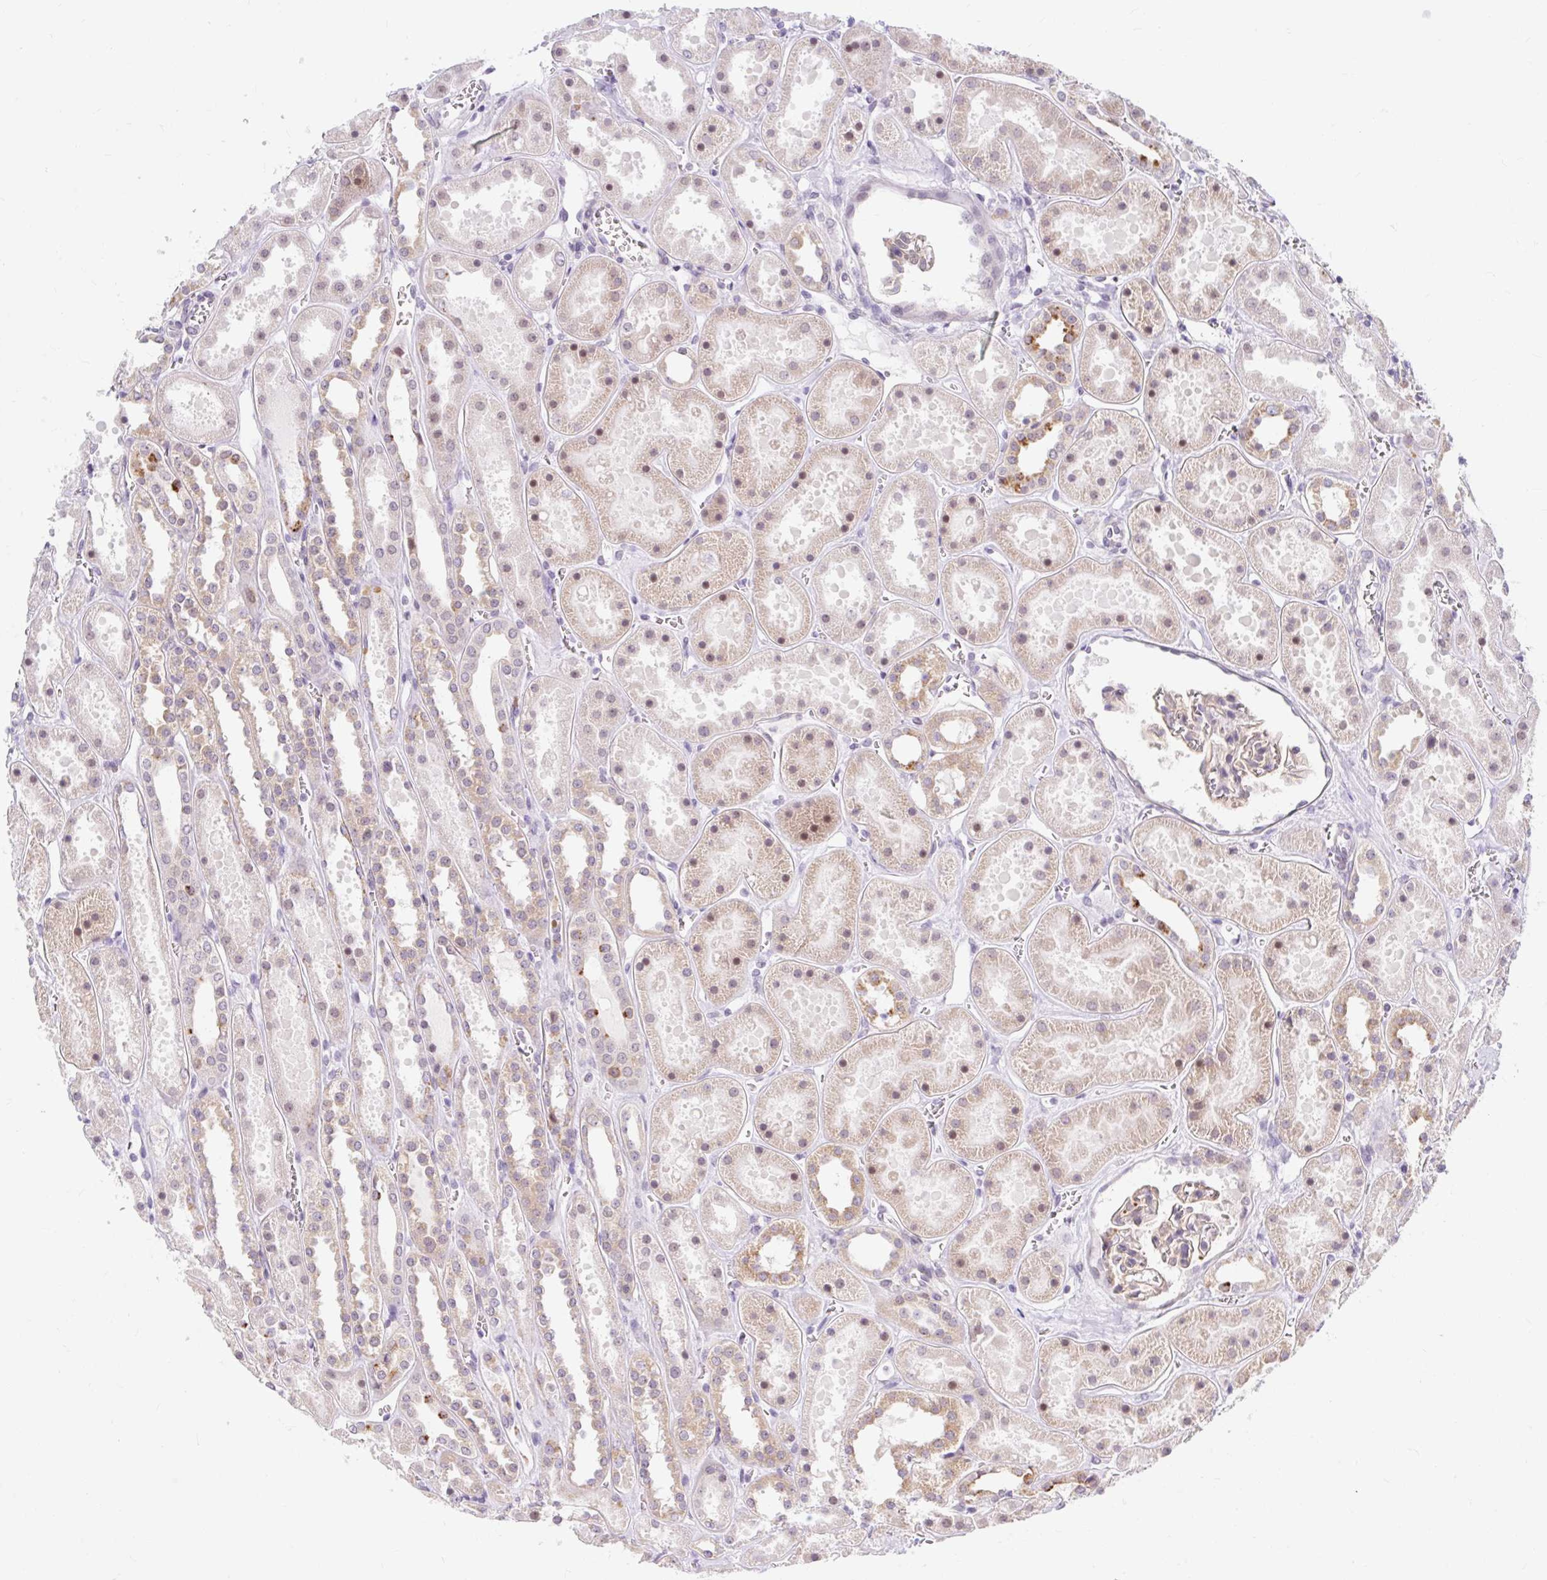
{"staining": {"intensity": "moderate", "quantity": "<25%", "location": "cytoplasmic/membranous"}, "tissue": "kidney", "cell_type": "Cells in glomeruli", "image_type": "normal", "snomed": [{"axis": "morphology", "description": "Normal tissue, NOS"}, {"axis": "topography", "description": "Kidney"}], "caption": "IHC micrograph of normal kidney: human kidney stained using immunohistochemistry (IHC) demonstrates low levels of moderate protein expression localized specifically in the cytoplasmic/membranous of cells in glomeruli, appearing as a cytoplasmic/membranous brown color.", "gene": "SRSF10", "patient": {"sex": "female", "age": 41}}